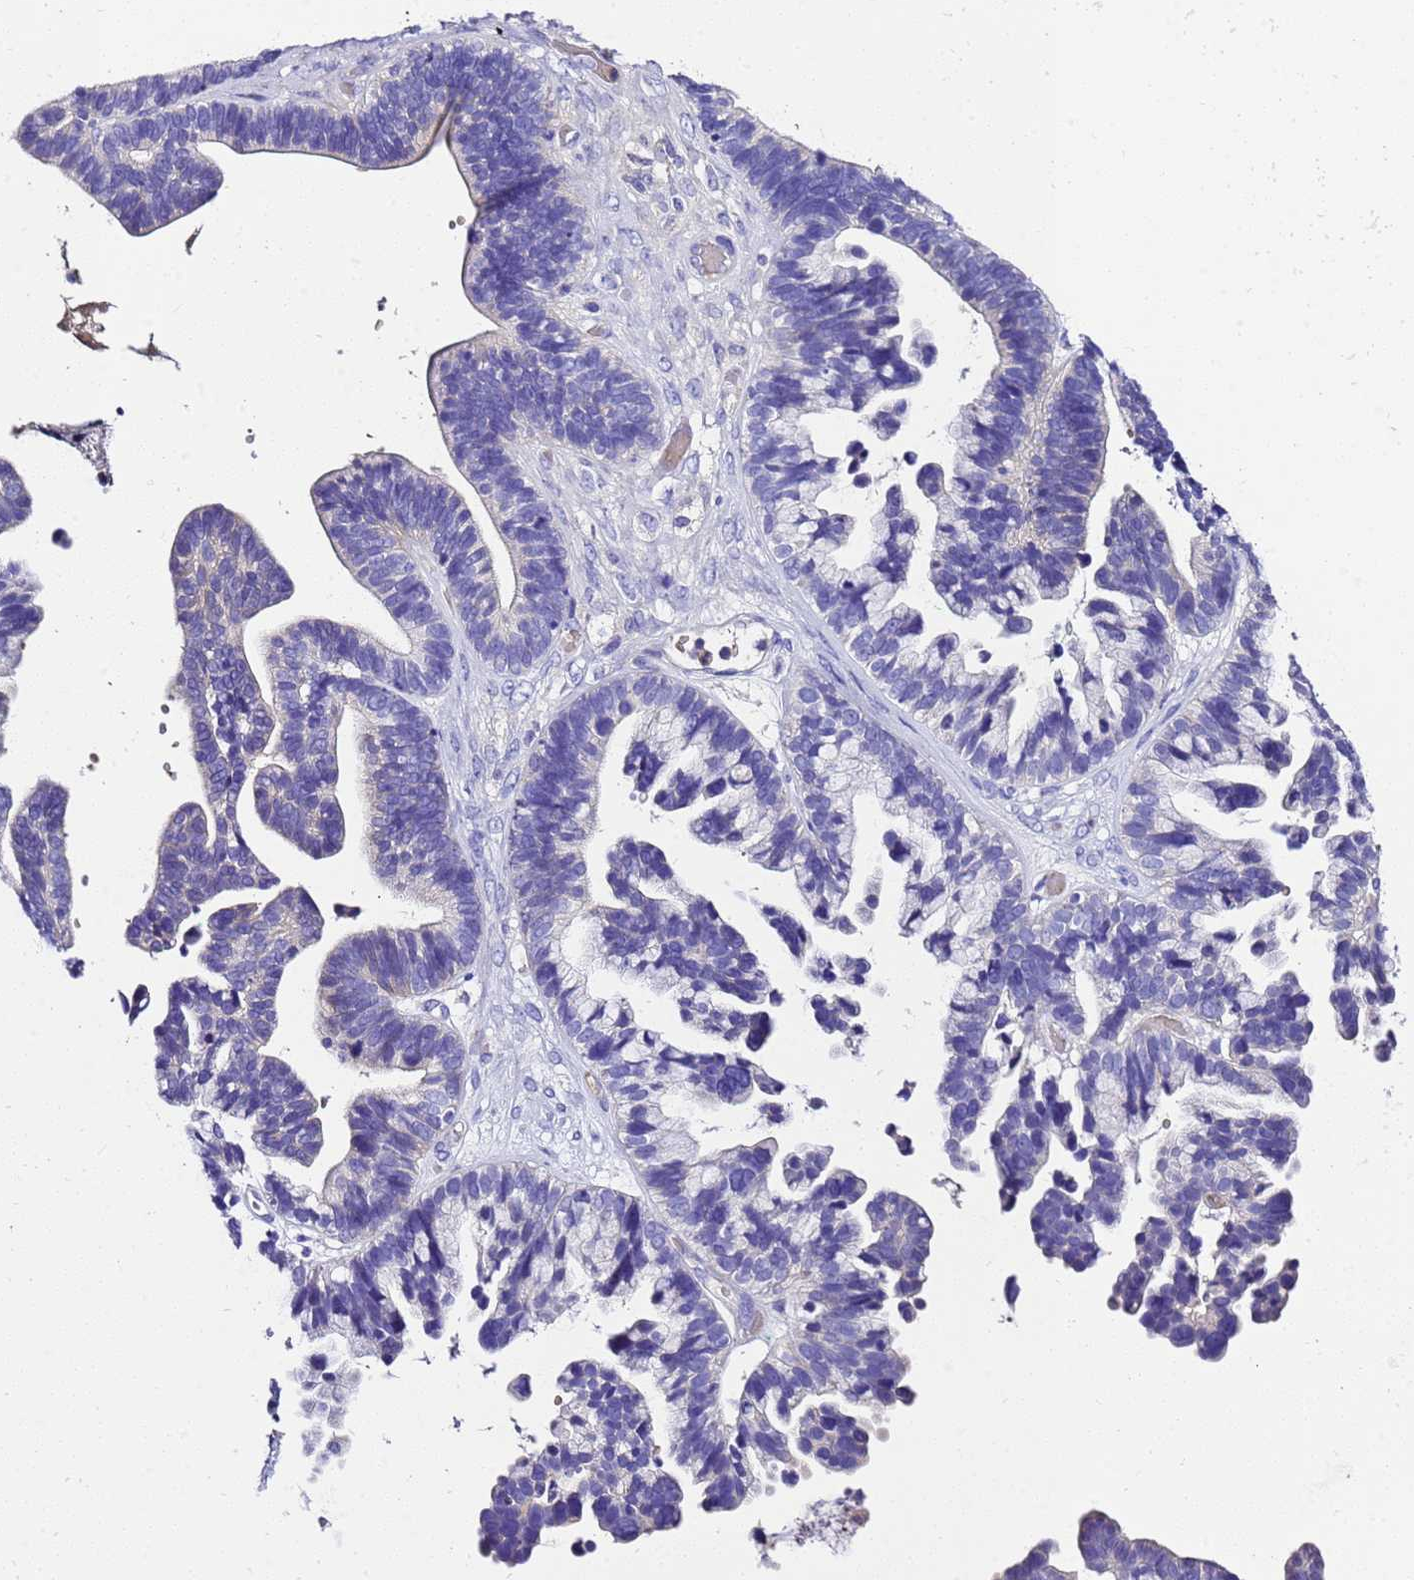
{"staining": {"intensity": "negative", "quantity": "none", "location": "none"}, "tissue": "ovarian cancer", "cell_type": "Tumor cells", "image_type": "cancer", "snomed": [{"axis": "morphology", "description": "Cystadenocarcinoma, serous, NOS"}, {"axis": "topography", "description": "Ovary"}], "caption": "Serous cystadenocarcinoma (ovarian) was stained to show a protein in brown. There is no significant expression in tumor cells.", "gene": "UGT2A1", "patient": {"sex": "female", "age": 56}}